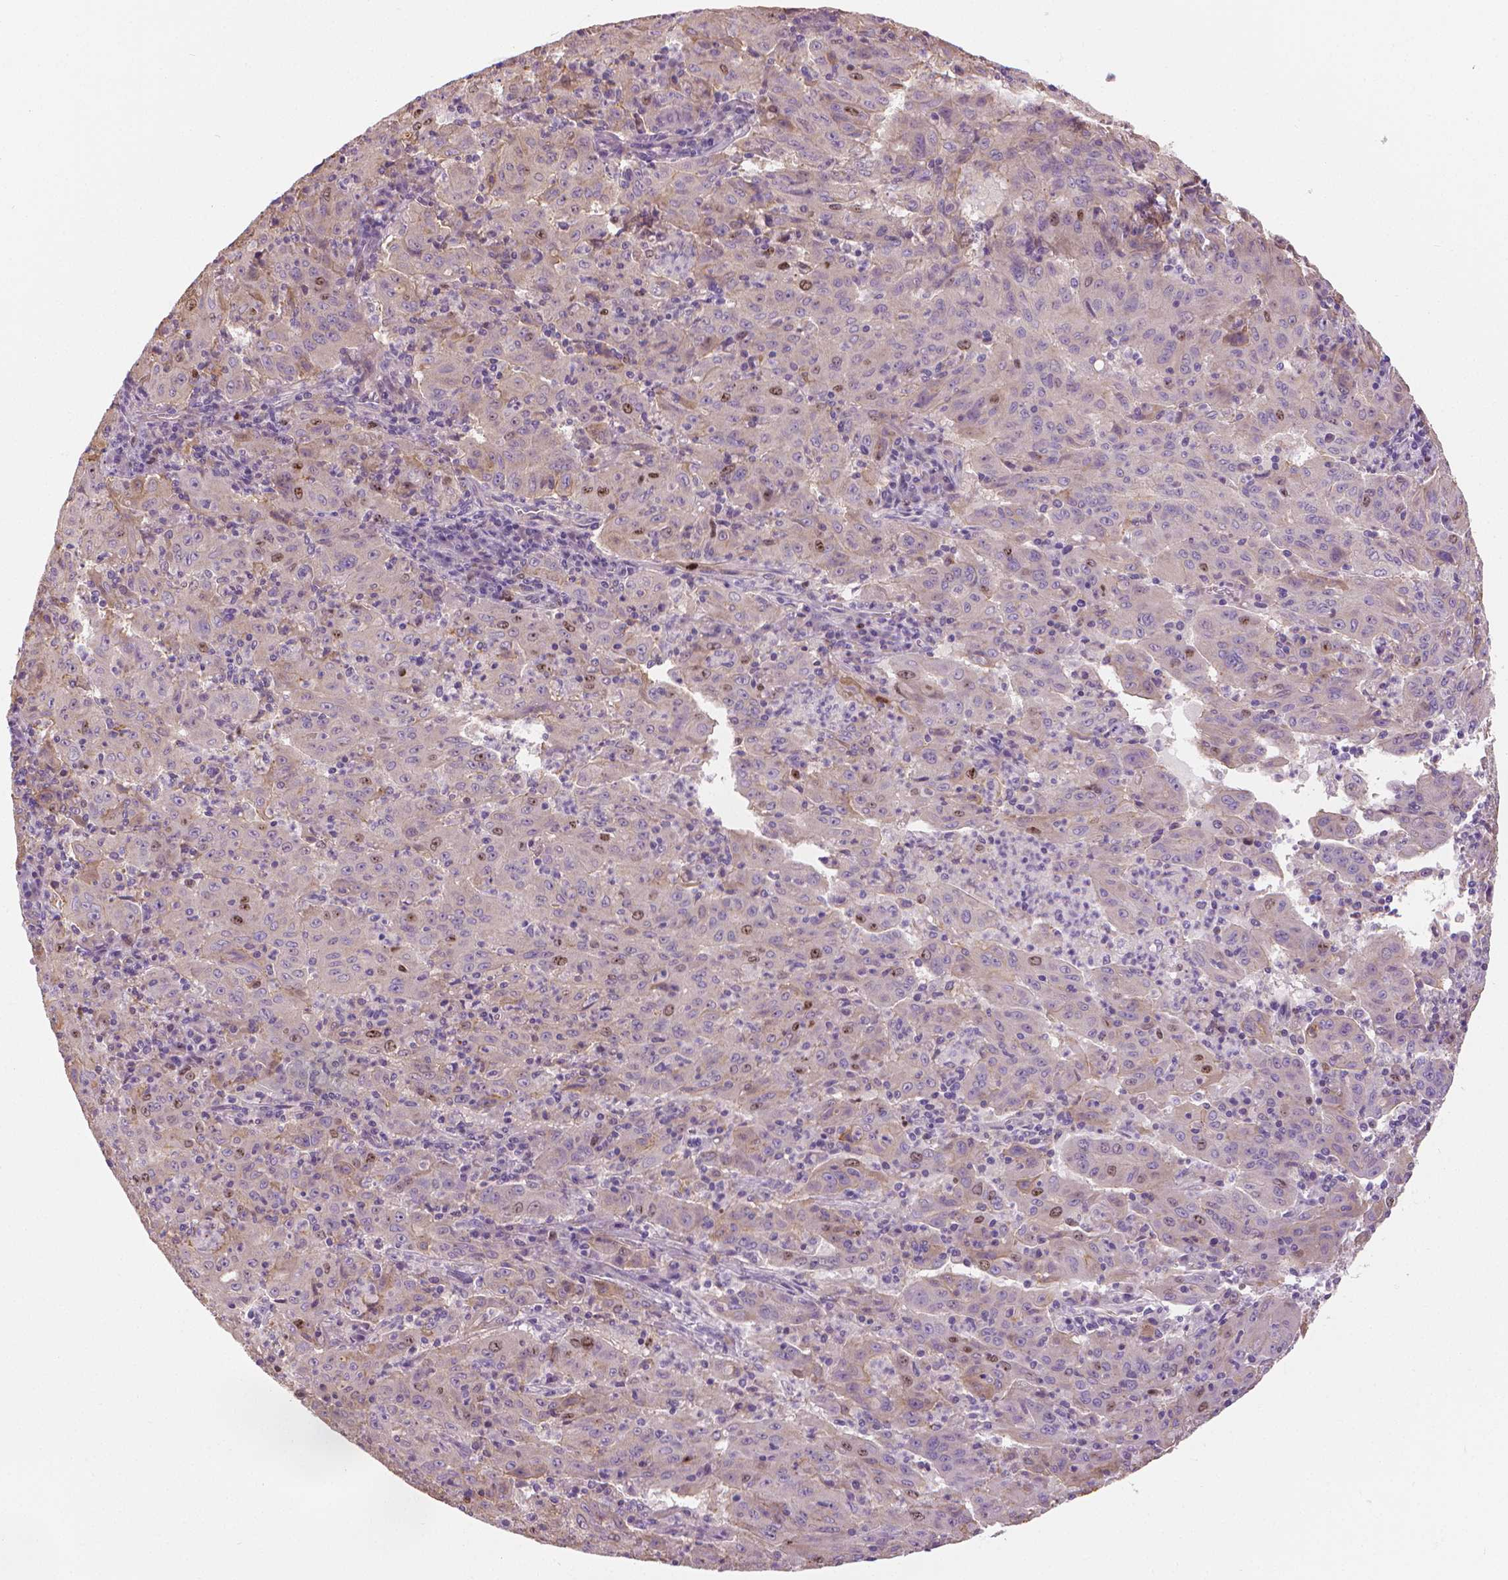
{"staining": {"intensity": "moderate", "quantity": "<25%", "location": "nuclear"}, "tissue": "pancreatic cancer", "cell_type": "Tumor cells", "image_type": "cancer", "snomed": [{"axis": "morphology", "description": "Adenocarcinoma, NOS"}, {"axis": "topography", "description": "Pancreas"}], "caption": "This image demonstrates pancreatic cancer (adenocarcinoma) stained with immunohistochemistry (IHC) to label a protein in brown. The nuclear of tumor cells show moderate positivity for the protein. Nuclei are counter-stained blue.", "gene": "MKI67", "patient": {"sex": "male", "age": 63}}